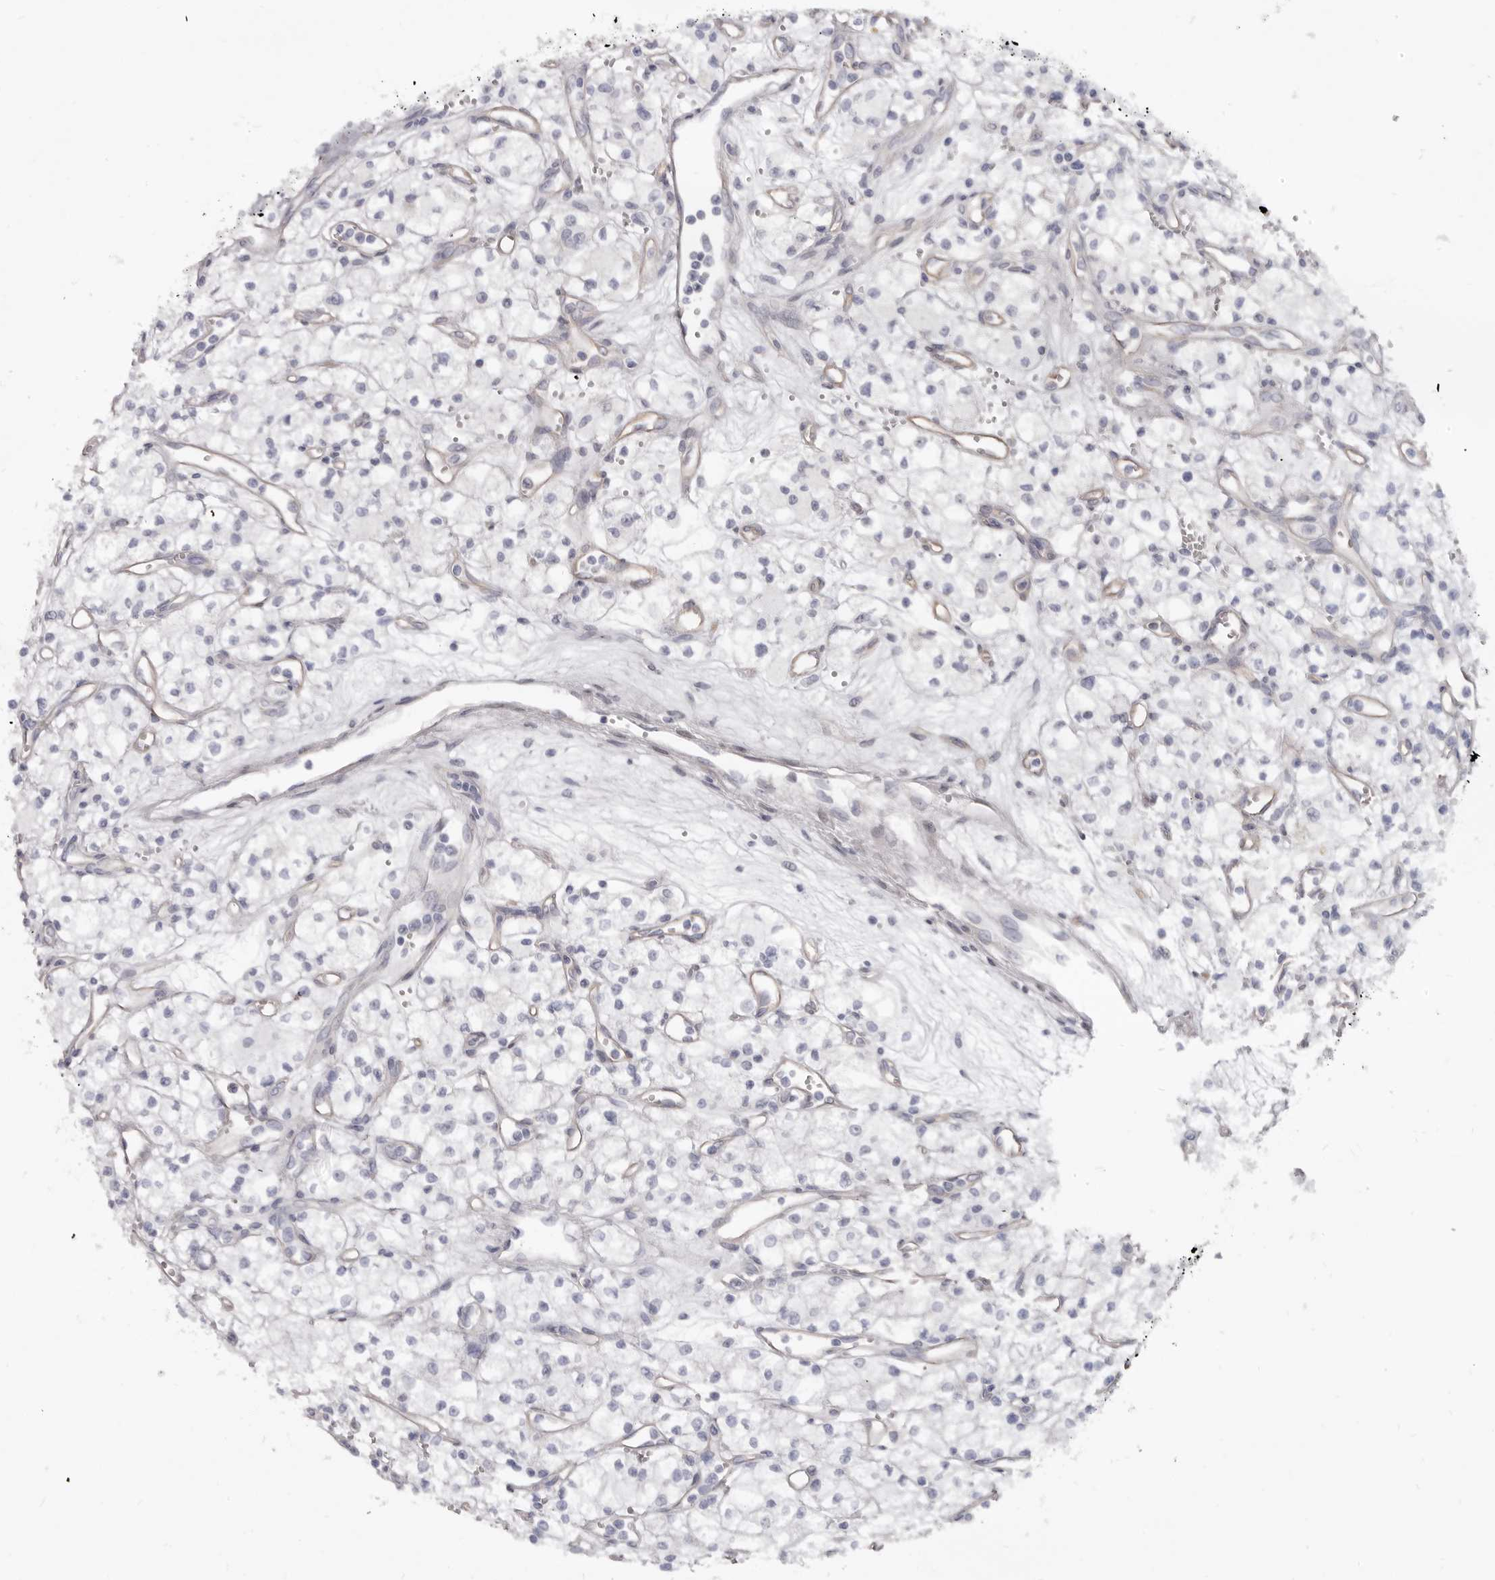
{"staining": {"intensity": "negative", "quantity": "none", "location": "none"}, "tissue": "renal cancer", "cell_type": "Tumor cells", "image_type": "cancer", "snomed": [{"axis": "morphology", "description": "Adenocarcinoma, NOS"}, {"axis": "topography", "description": "Kidney"}], "caption": "The IHC photomicrograph has no significant expression in tumor cells of adenocarcinoma (renal) tissue.", "gene": "KHDRBS2", "patient": {"sex": "male", "age": 59}}